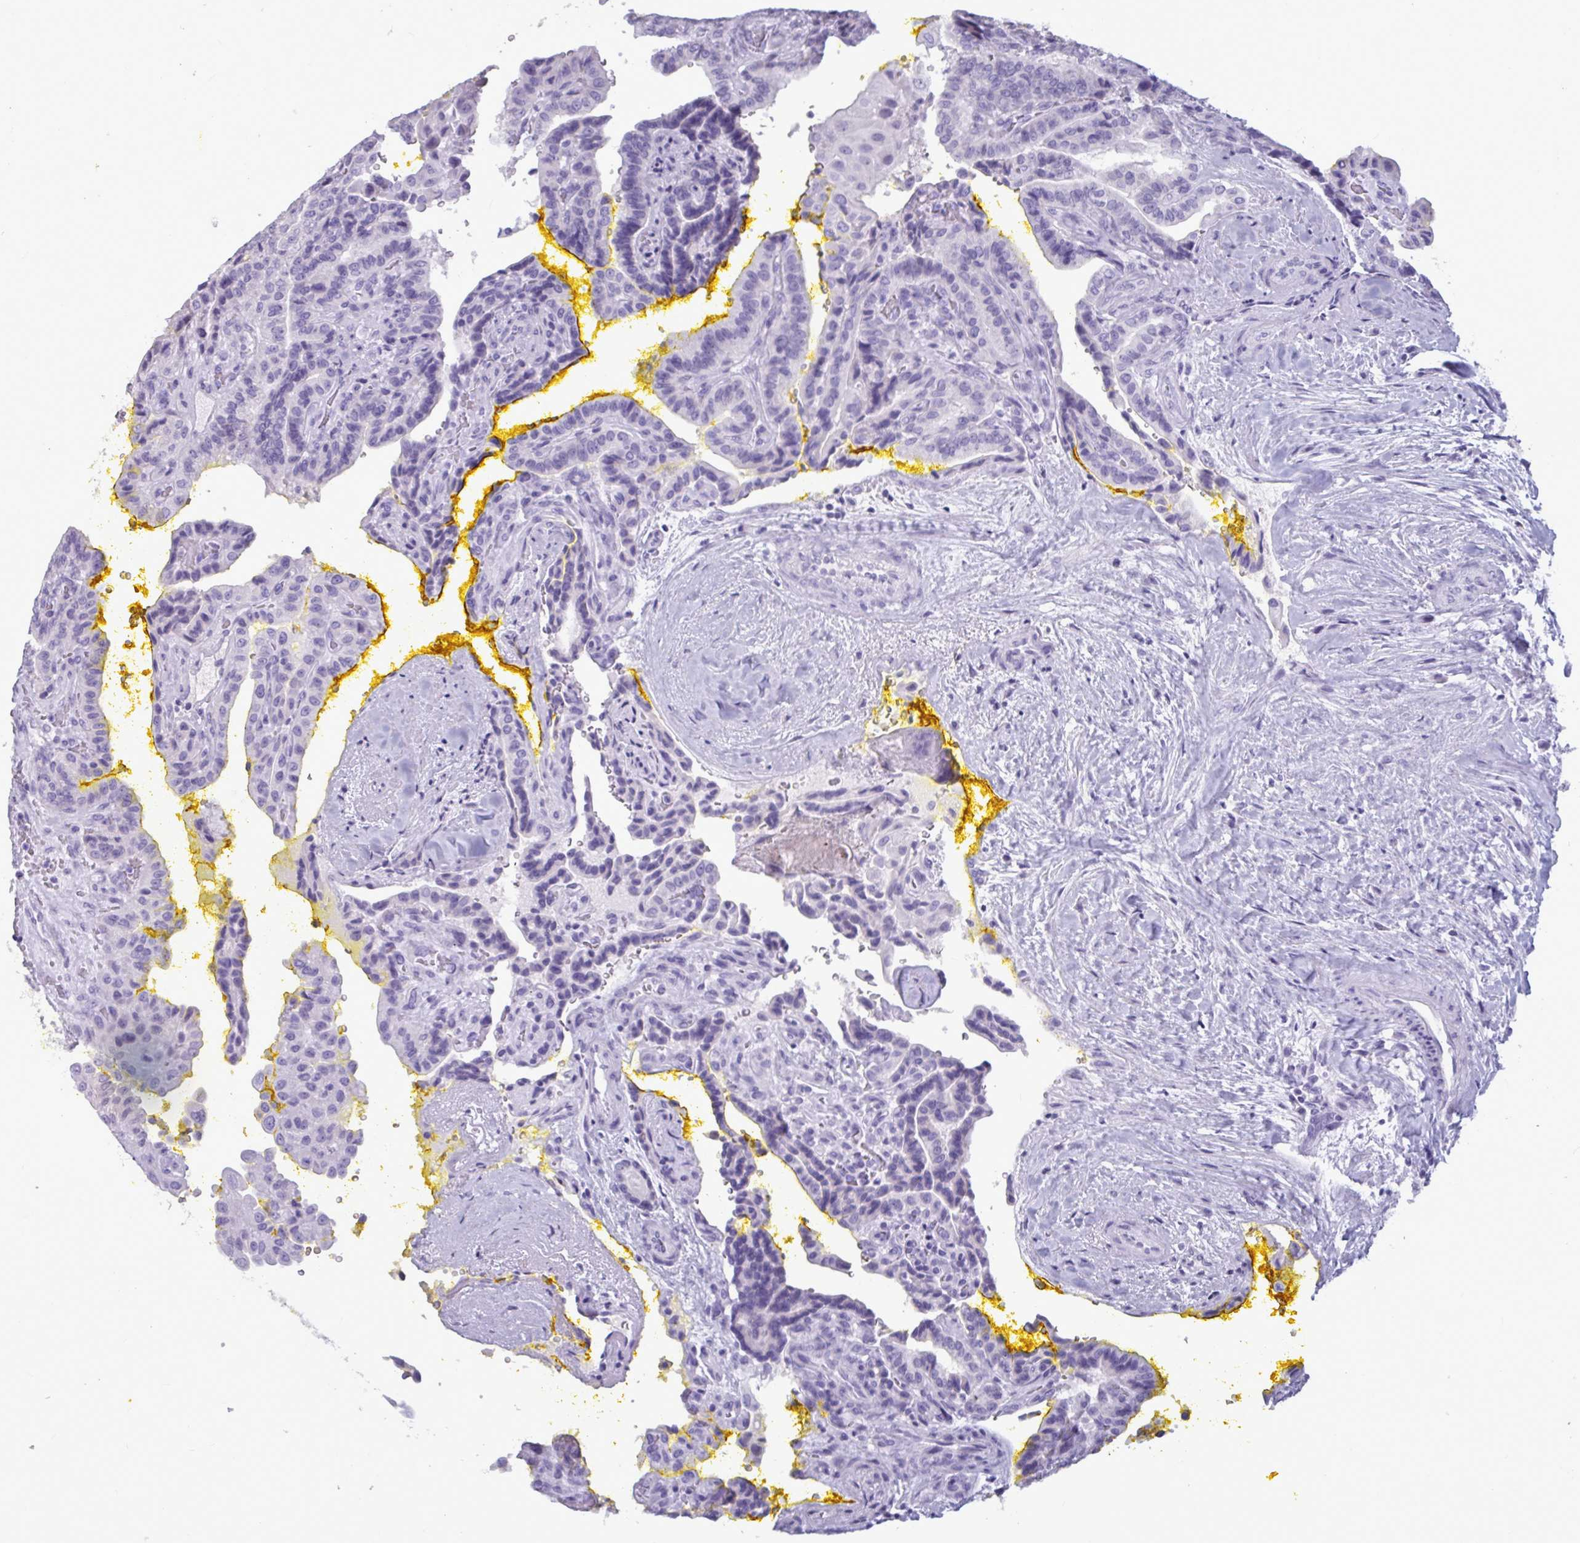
{"staining": {"intensity": "negative", "quantity": "none", "location": "none"}, "tissue": "thyroid cancer", "cell_type": "Tumor cells", "image_type": "cancer", "snomed": [{"axis": "morphology", "description": "Papillary adenocarcinoma, NOS"}, {"axis": "topography", "description": "Thyroid gland"}], "caption": "The photomicrograph displays no staining of tumor cells in thyroid cancer.", "gene": "BBS10", "patient": {"sex": "male", "age": 87}}